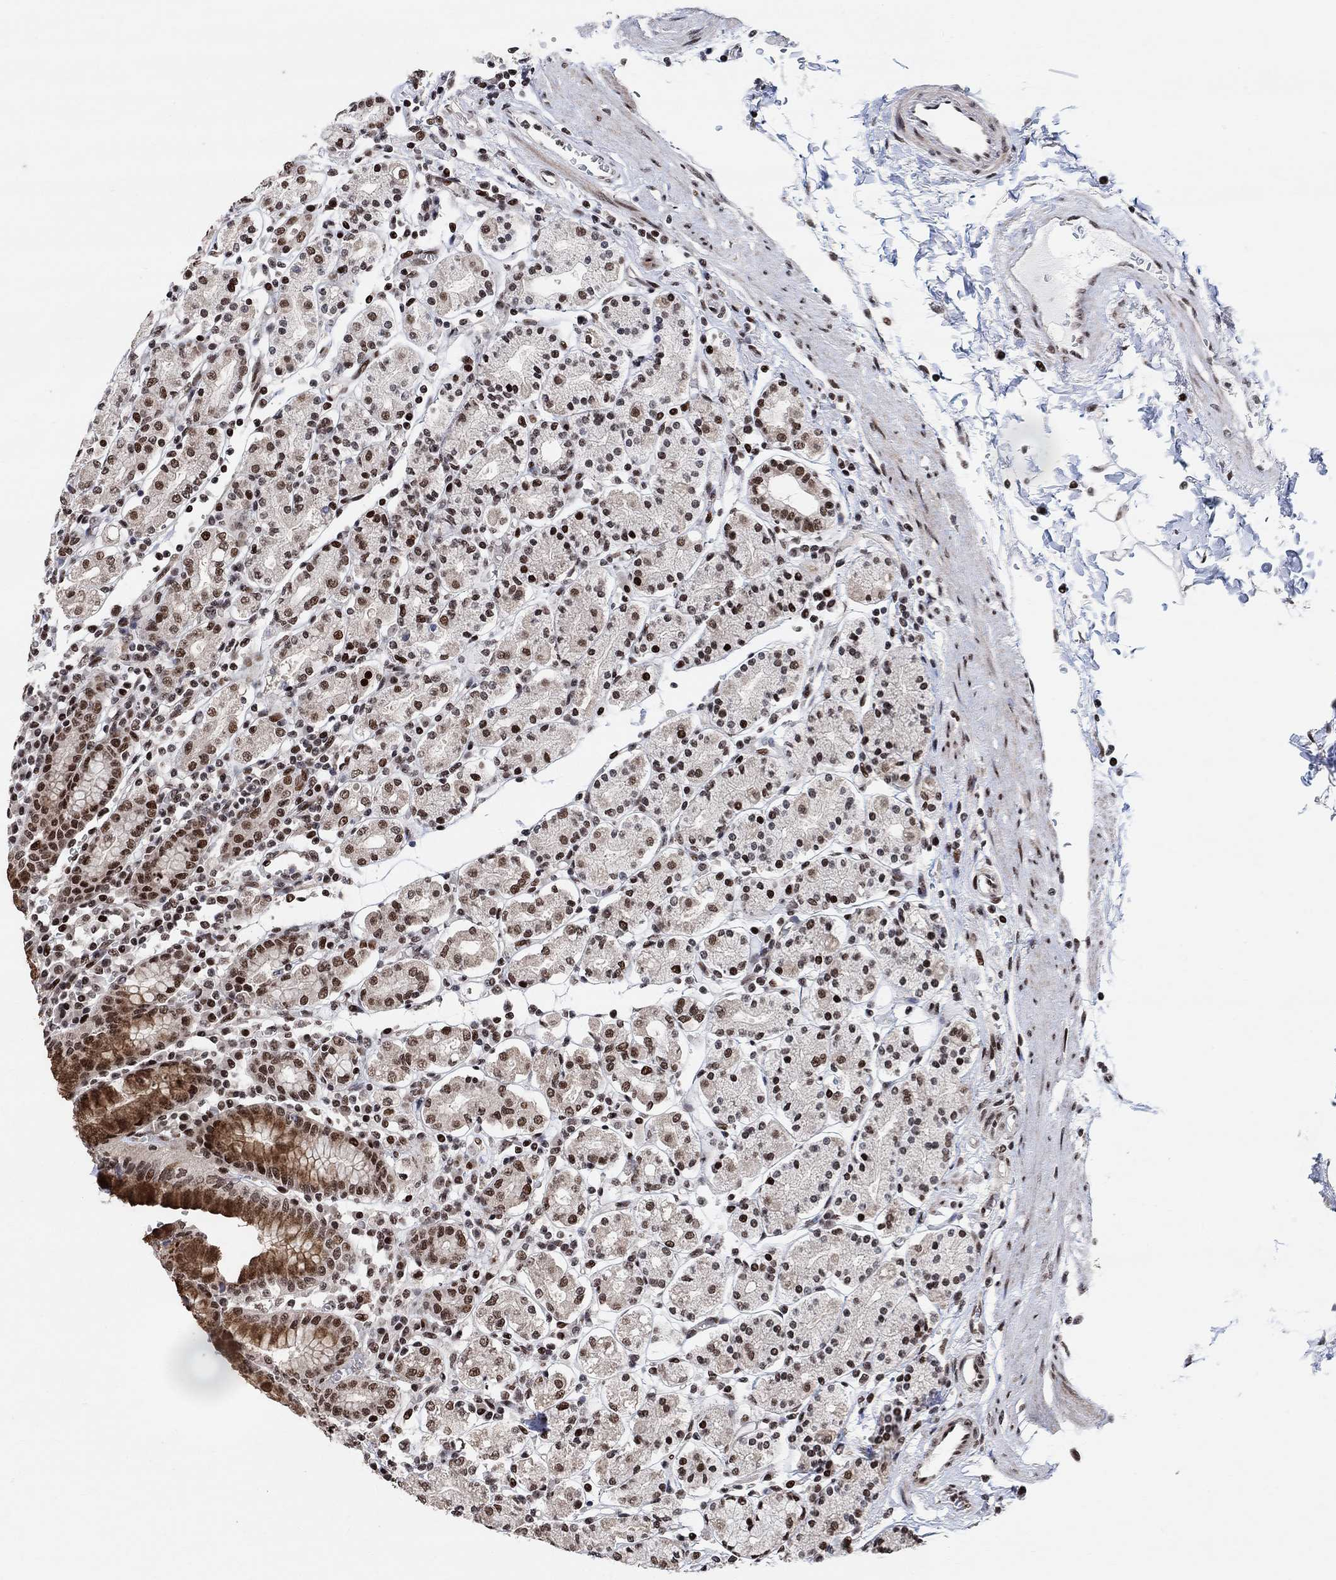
{"staining": {"intensity": "strong", "quantity": "25%-75%", "location": "cytoplasmic/membranous,nuclear"}, "tissue": "stomach", "cell_type": "Glandular cells", "image_type": "normal", "snomed": [{"axis": "morphology", "description": "Normal tissue, NOS"}, {"axis": "topography", "description": "Stomach, upper"}, {"axis": "topography", "description": "Stomach"}], "caption": "Brown immunohistochemical staining in benign stomach exhibits strong cytoplasmic/membranous,nuclear positivity in about 25%-75% of glandular cells. The staining is performed using DAB brown chromogen to label protein expression. The nuclei are counter-stained blue using hematoxylin.", "gene": "E4F1", "patient": {"sex": "male", "age": 62}}